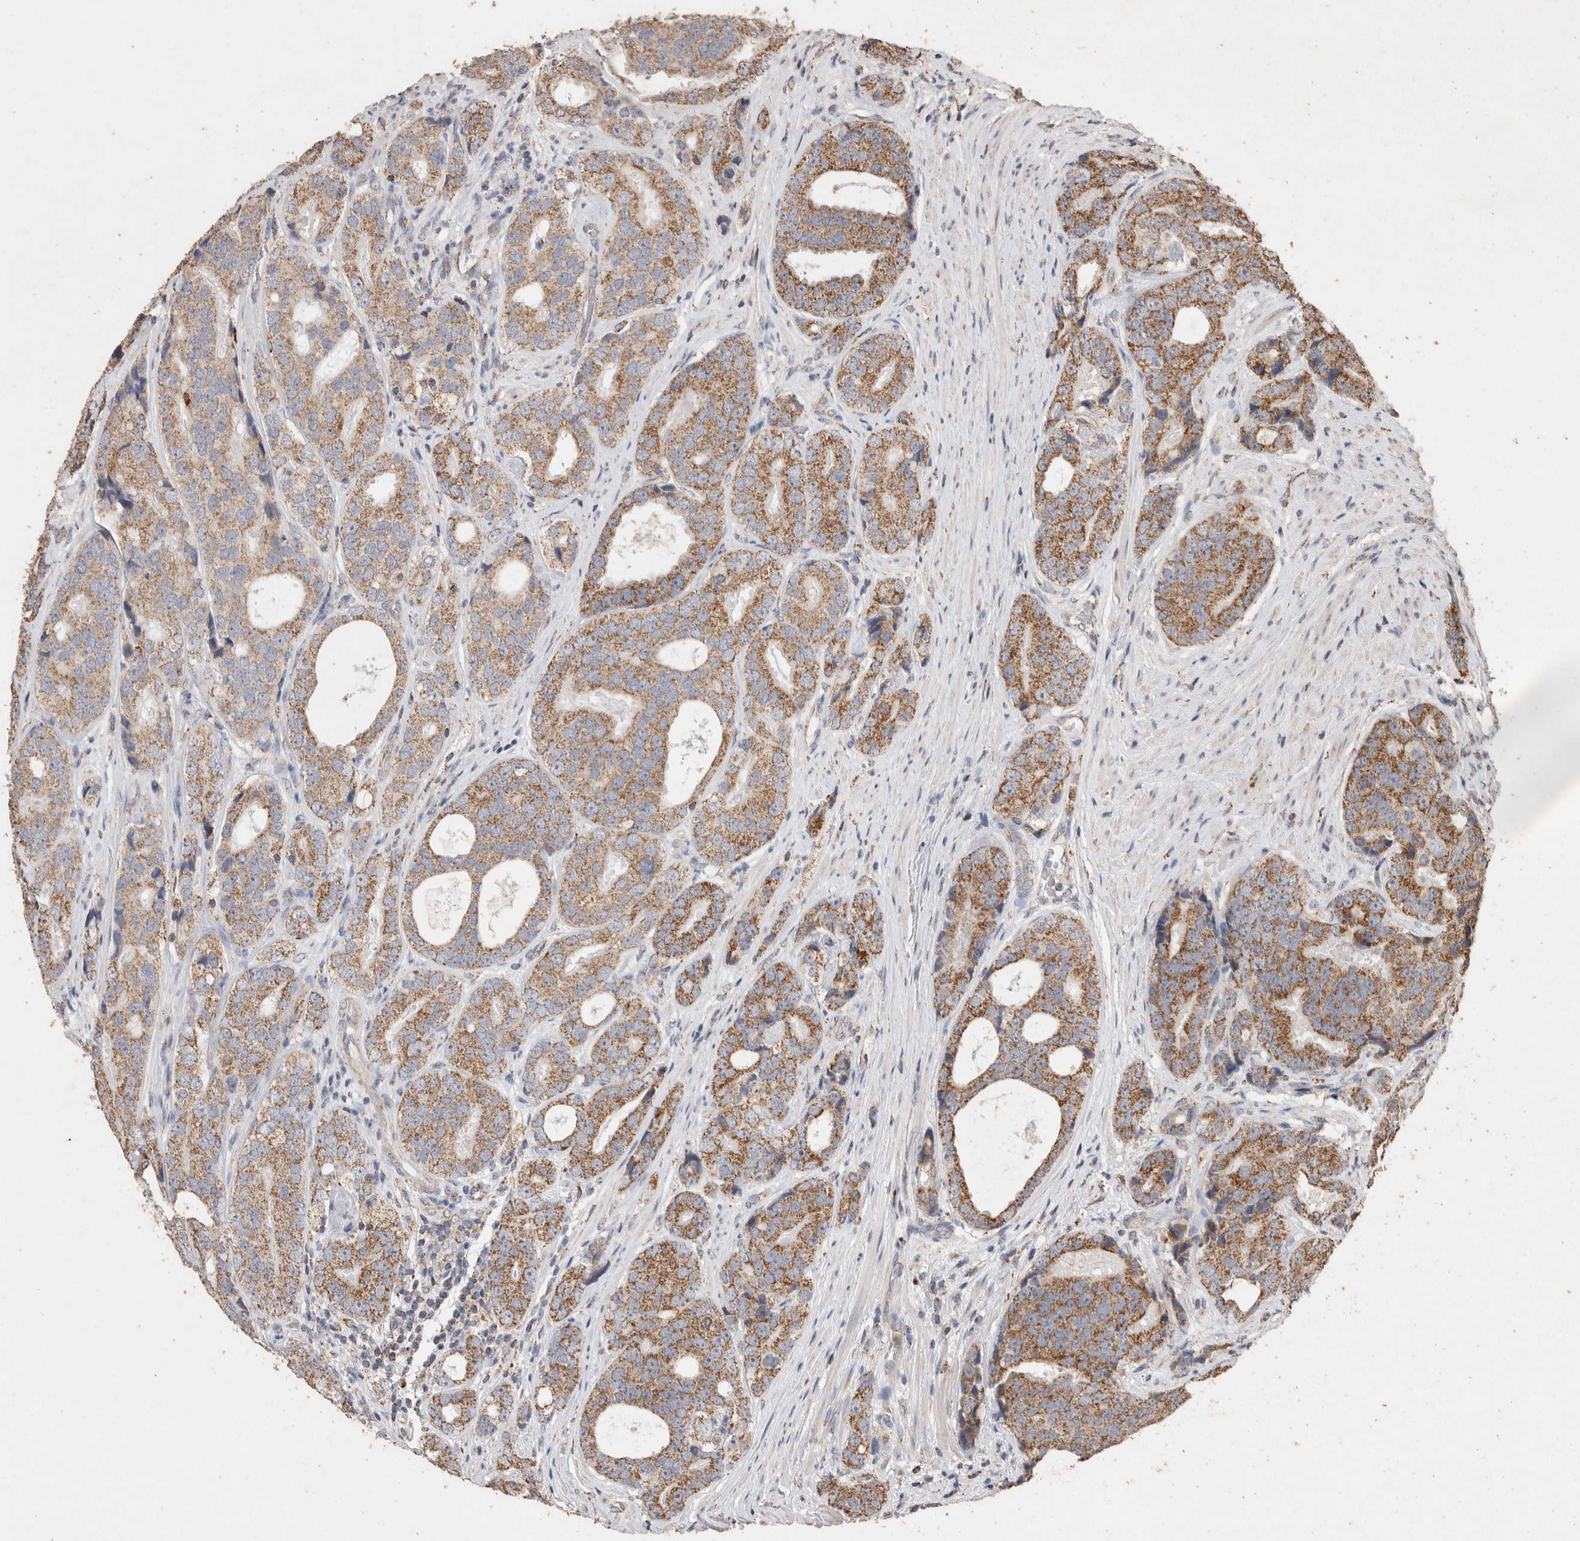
{"staining": {"intensity": "moderate", "quantity": ">75%", "location": "cytoplasmic/membranous"}, "tissue": "prostate cancer", "cell_type": "Tumor cells", "image_type": "cancer", "snomed": [{"axis": "morphology", "description": "Adenocarcinoma, High grade"}, {"axis": "topography", "description": "Prostate"}], "caption": "Brown immunohistochemical staining in prostate adenocarcinoma (high-grade) shows moderate cytoplasmic/membranous staining in about >75% of tumor cells.", "gene": "ACADM", "patient": {"sex": "male", "age": 56}}